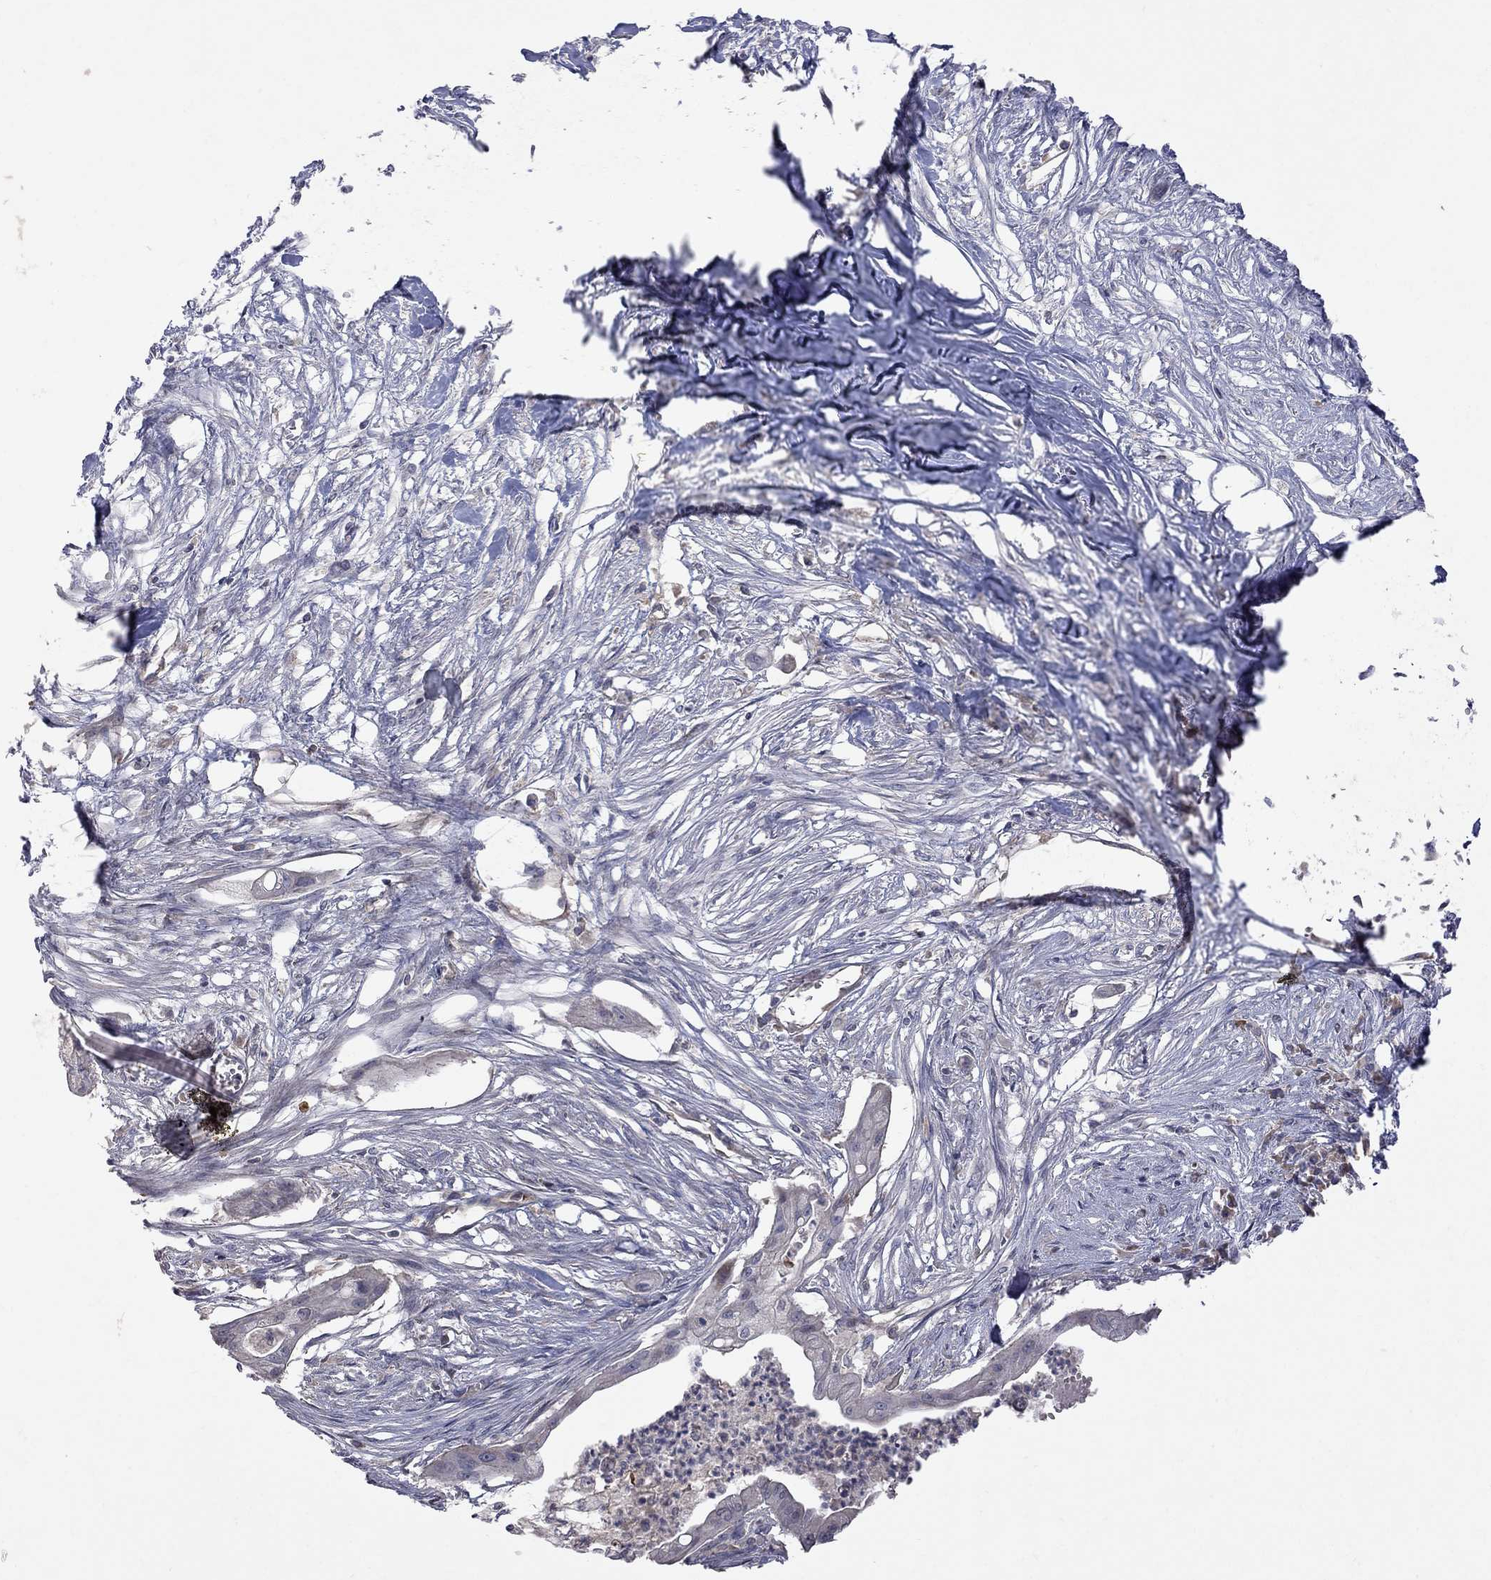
{"staining": {"intensity": "negative", "quantity": "none", "location": "none"}, "tissue": "pancreatic cancer", "cell_type": "Tumor cells", "image_type": "cancer", "snomed": [{"axis": "morphology", "description": "Normal tissue, NOS"}, {"axis": "morphology", "description": "Adenocarcinoma, NOS"}, {"axis": "topography", "description": "Pancreas"}], "caption": "Protein analysis of pancreatic cancer displays no significant positivity in tumor cells.", "gene": "ABI3", "patient": {"sex": "female", "age": 58}}